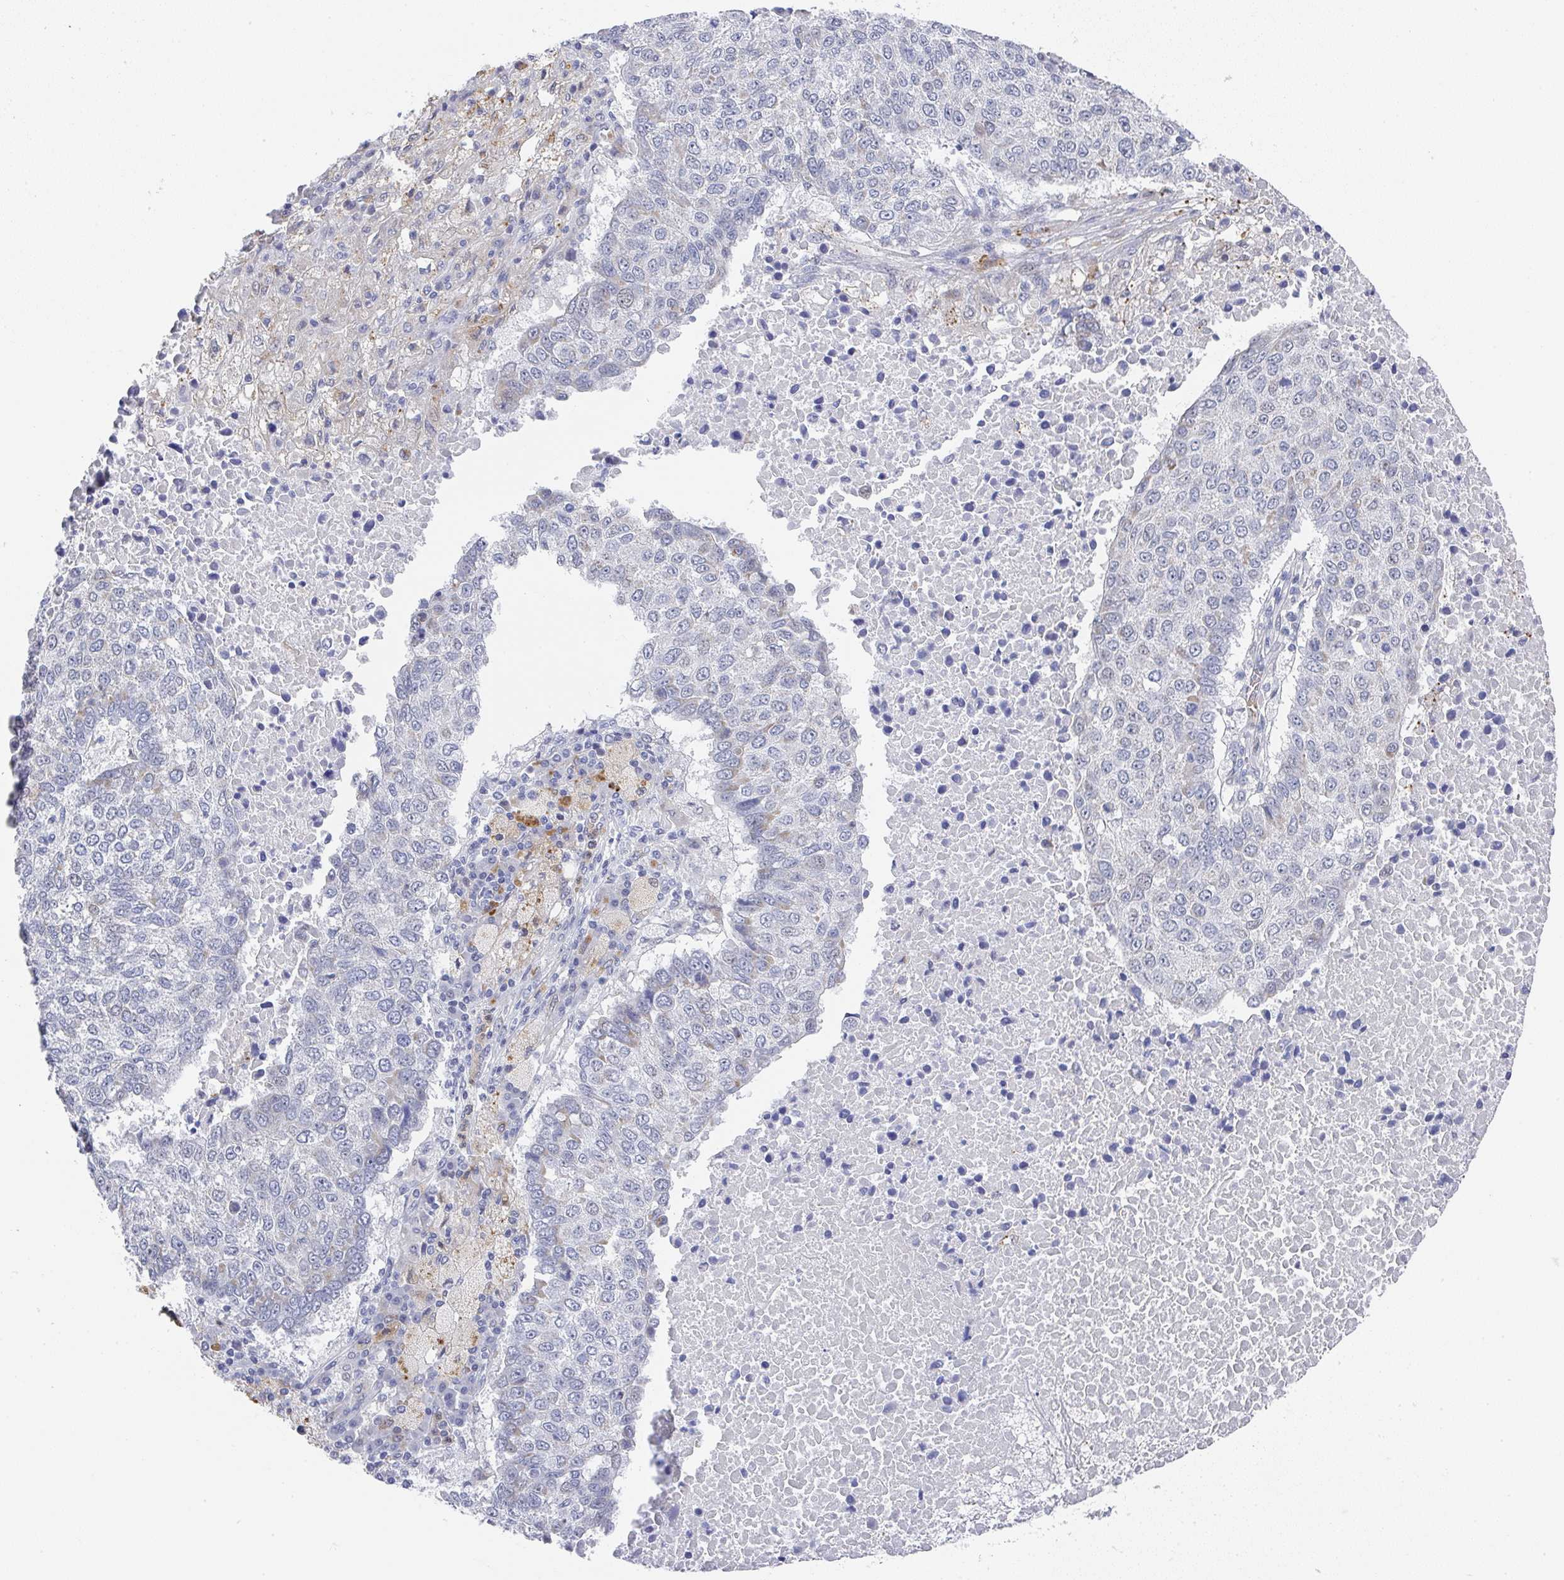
{"staining": {"intensity": "negative", "quantity": "none", "location": "none"}, "tissue": "lung cancer", "cell_type": "Tumor cells", "image_type": "cancer", "snomed": [{"axis": "morphology", "description": "Squamous cell carcinoma, NOS"}, {"axis": "topography", "description": "Lung"}], "caption": "IHC of human lung squamous cell carcinoma reveals no expression in tumor cells.", "gene": "NCF1", "patient": {"sex": "male", "age": 73}}